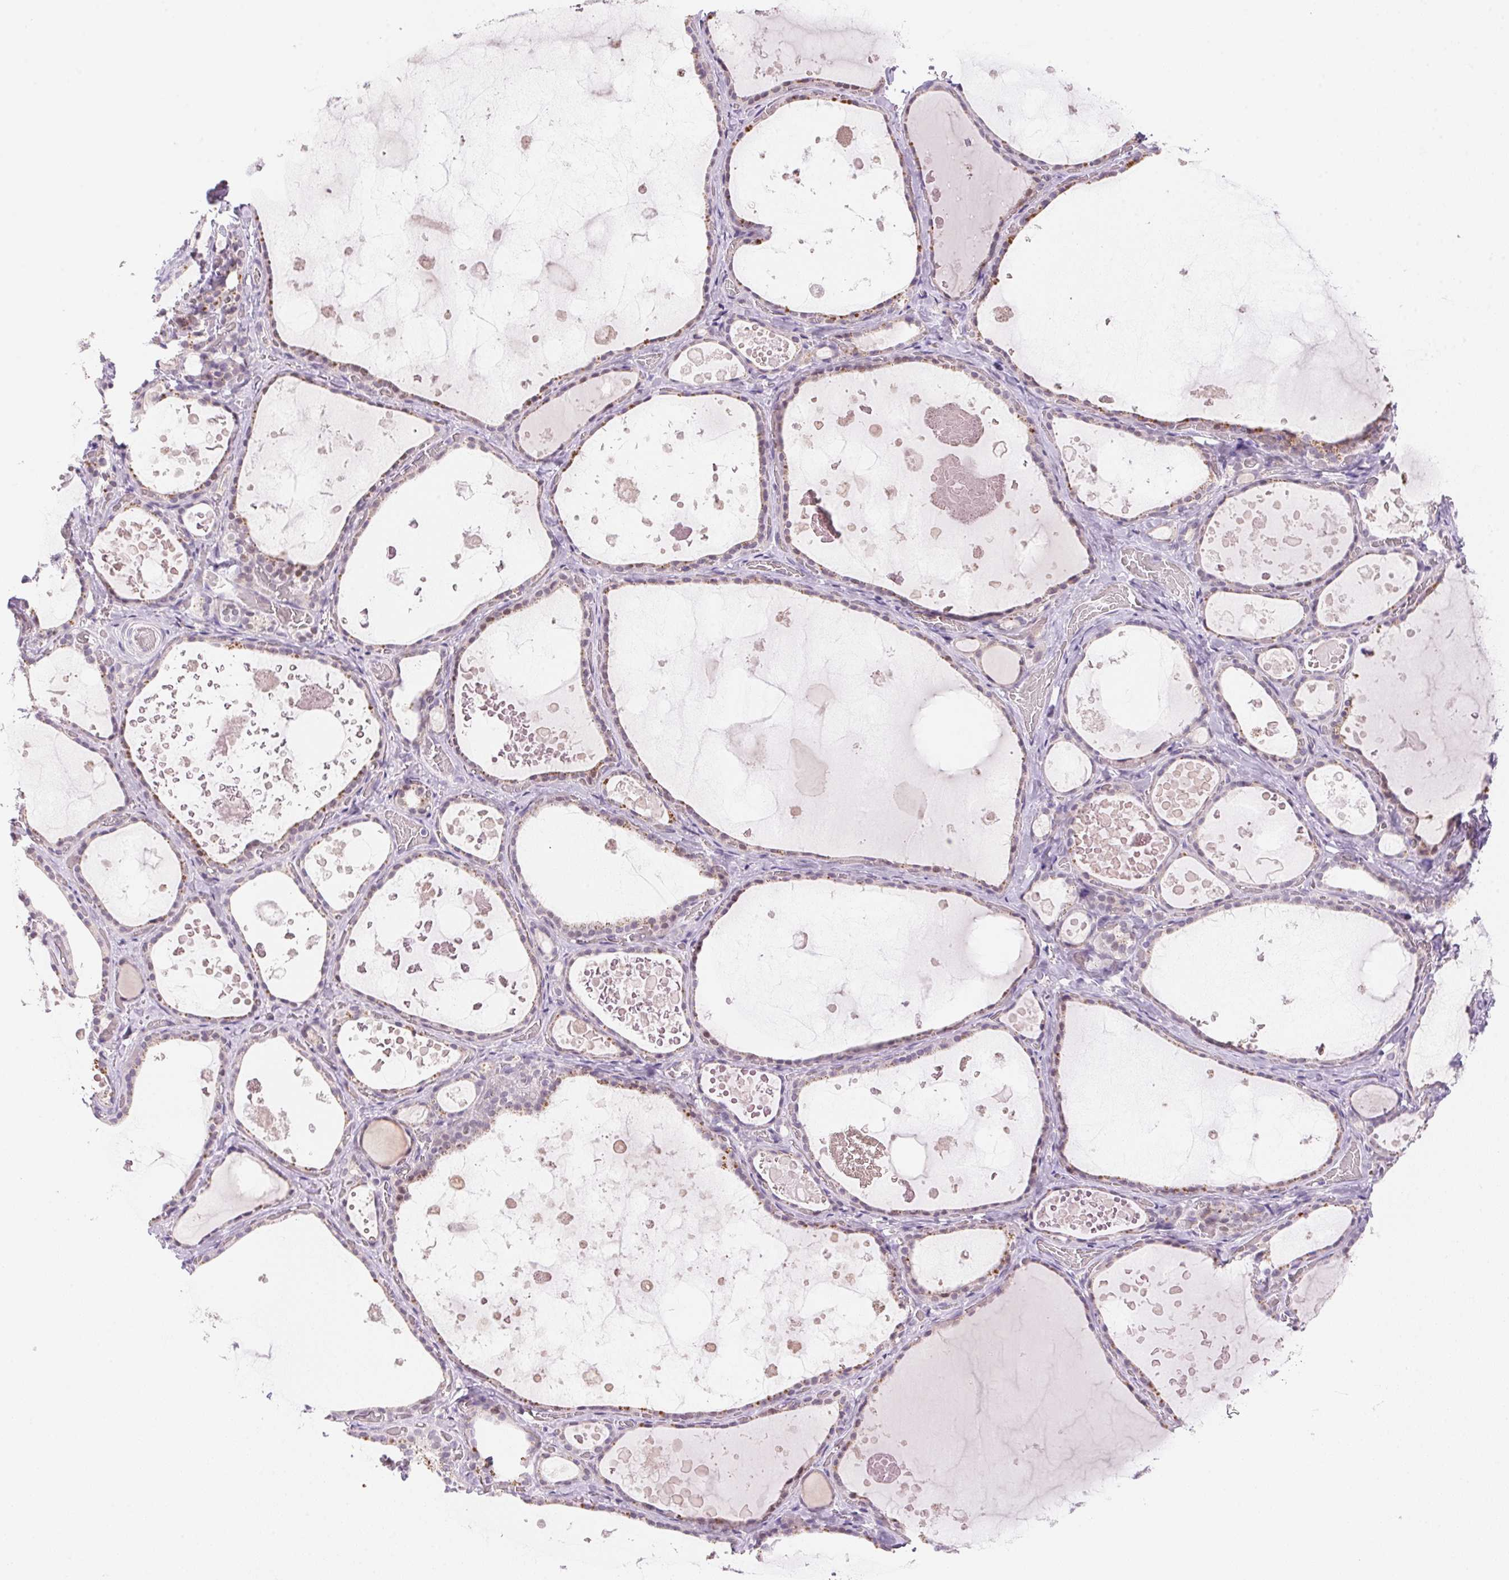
{"staining": {"intensity": "weak", "quantity": "25%-75%", "location": "cytoplasmic/membranous"}, "tissue": "thyroid gland", "cell_type": "Glandular cells", "image_type": "normal", "snomed": [{"axis": "morphology", "description": "Normal tissue, NOS"}, {"axis": "topography", "description": "Thyroid gland"}], "caption": "Immunohistochemical staining of benign human thyroid gland shows low levels of weak cytoplasmic/membranous positivity in about 25%-75% of glandular cells. (DAB IHC, brown staining for protein, blue staining for nuclei).", "gene": "TEKT1", "patient": {"sex": "female", "age": 56}}